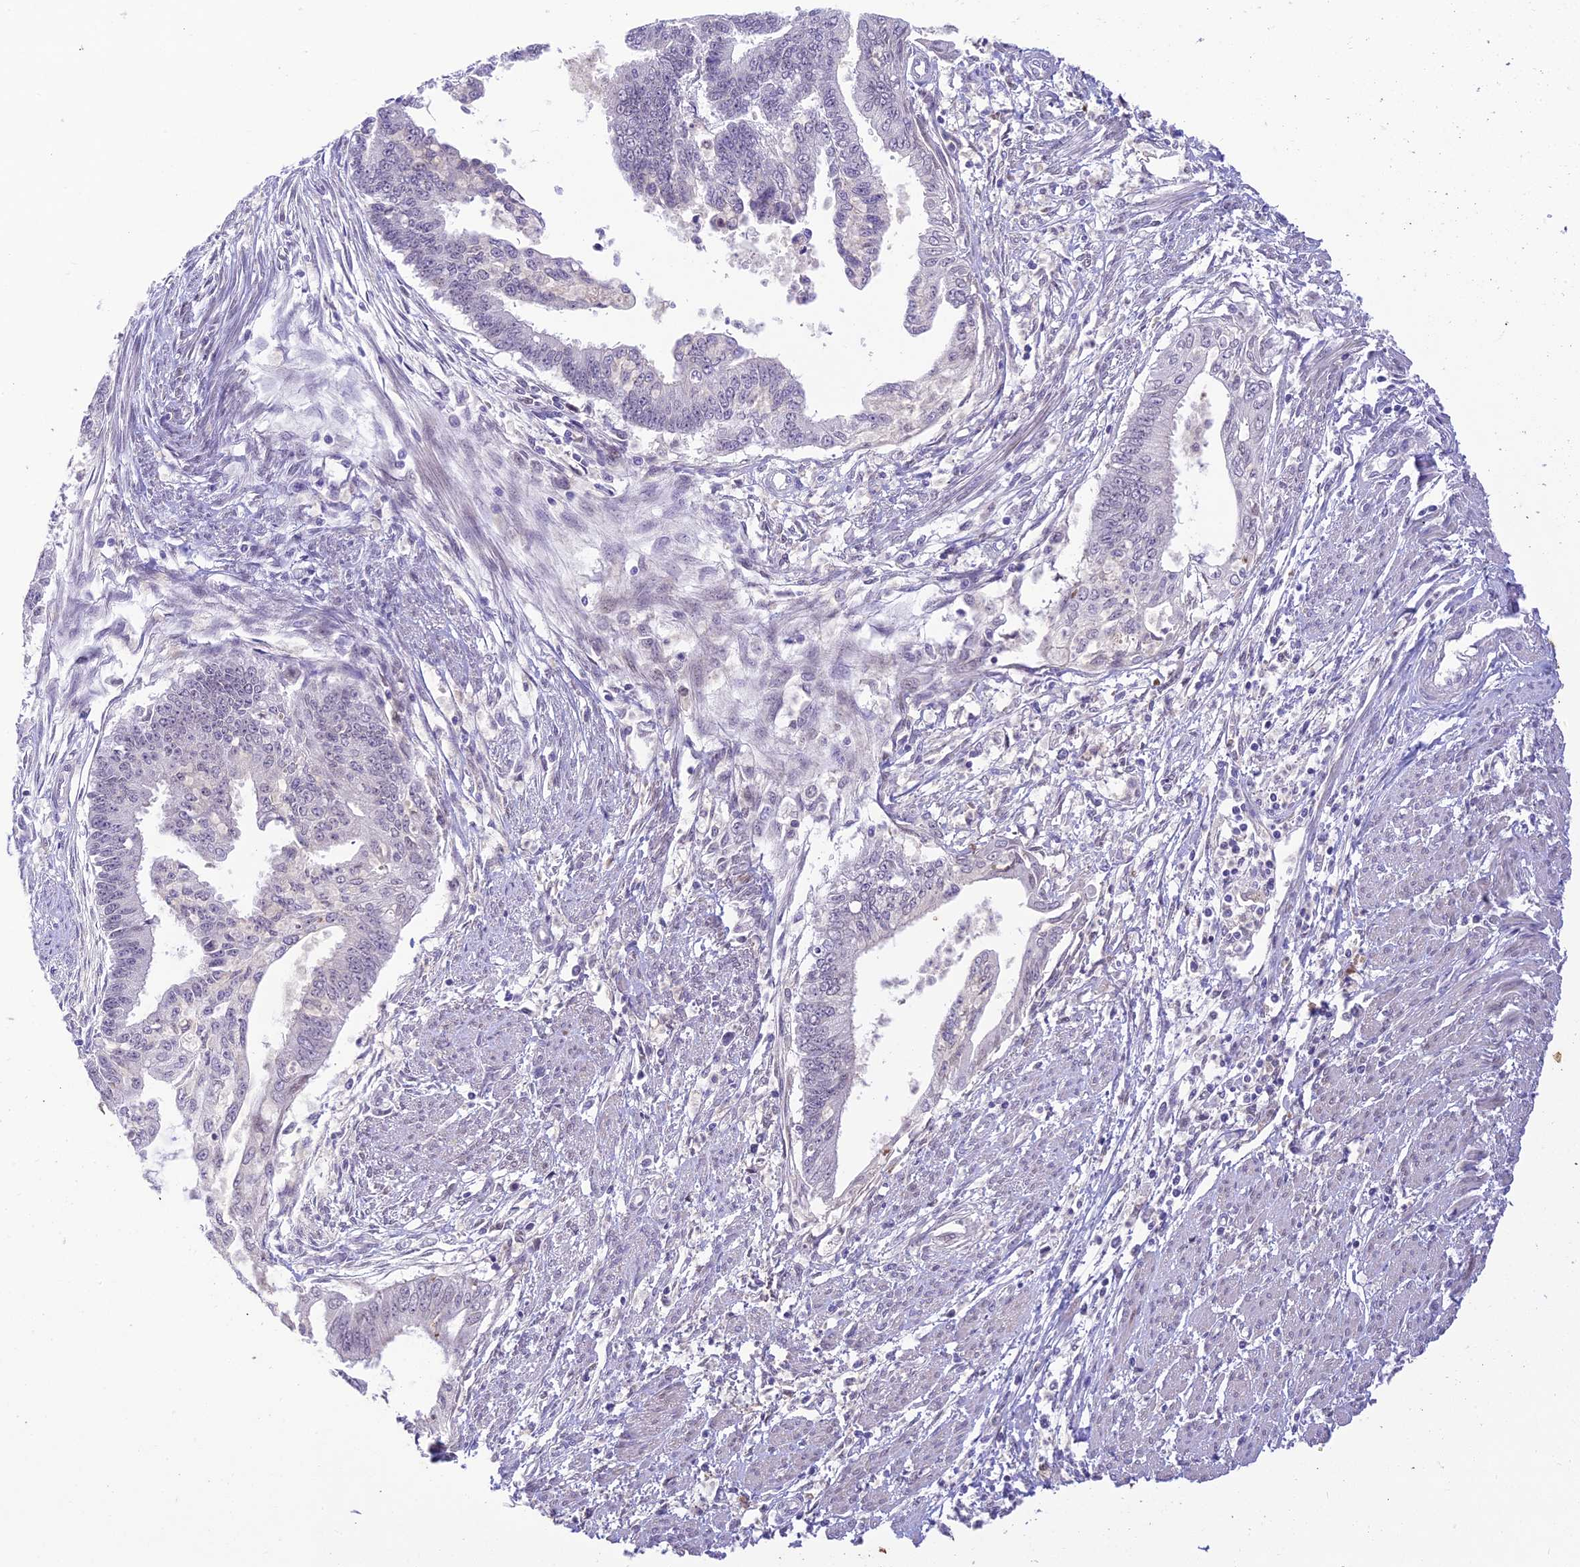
{"staining": {"intensity": "negative", "quantity": "none", "location": "none"}, "tissue": "endometrial cancer", "cell_type": "Tumor cells", "image_type": "cancer", "snomed": [{"axis": "morphology", "description": "Adenocarcinoma, NOS"}, {"axis": "topography", "description": "Endometrium"}], "caption": "The photomicrograph demonstrates no significant positivity in tumor cells of adenocarcinoma (endometrial).", "gene": "BMT2", "patient": {"sex": "female", "age": 73}}